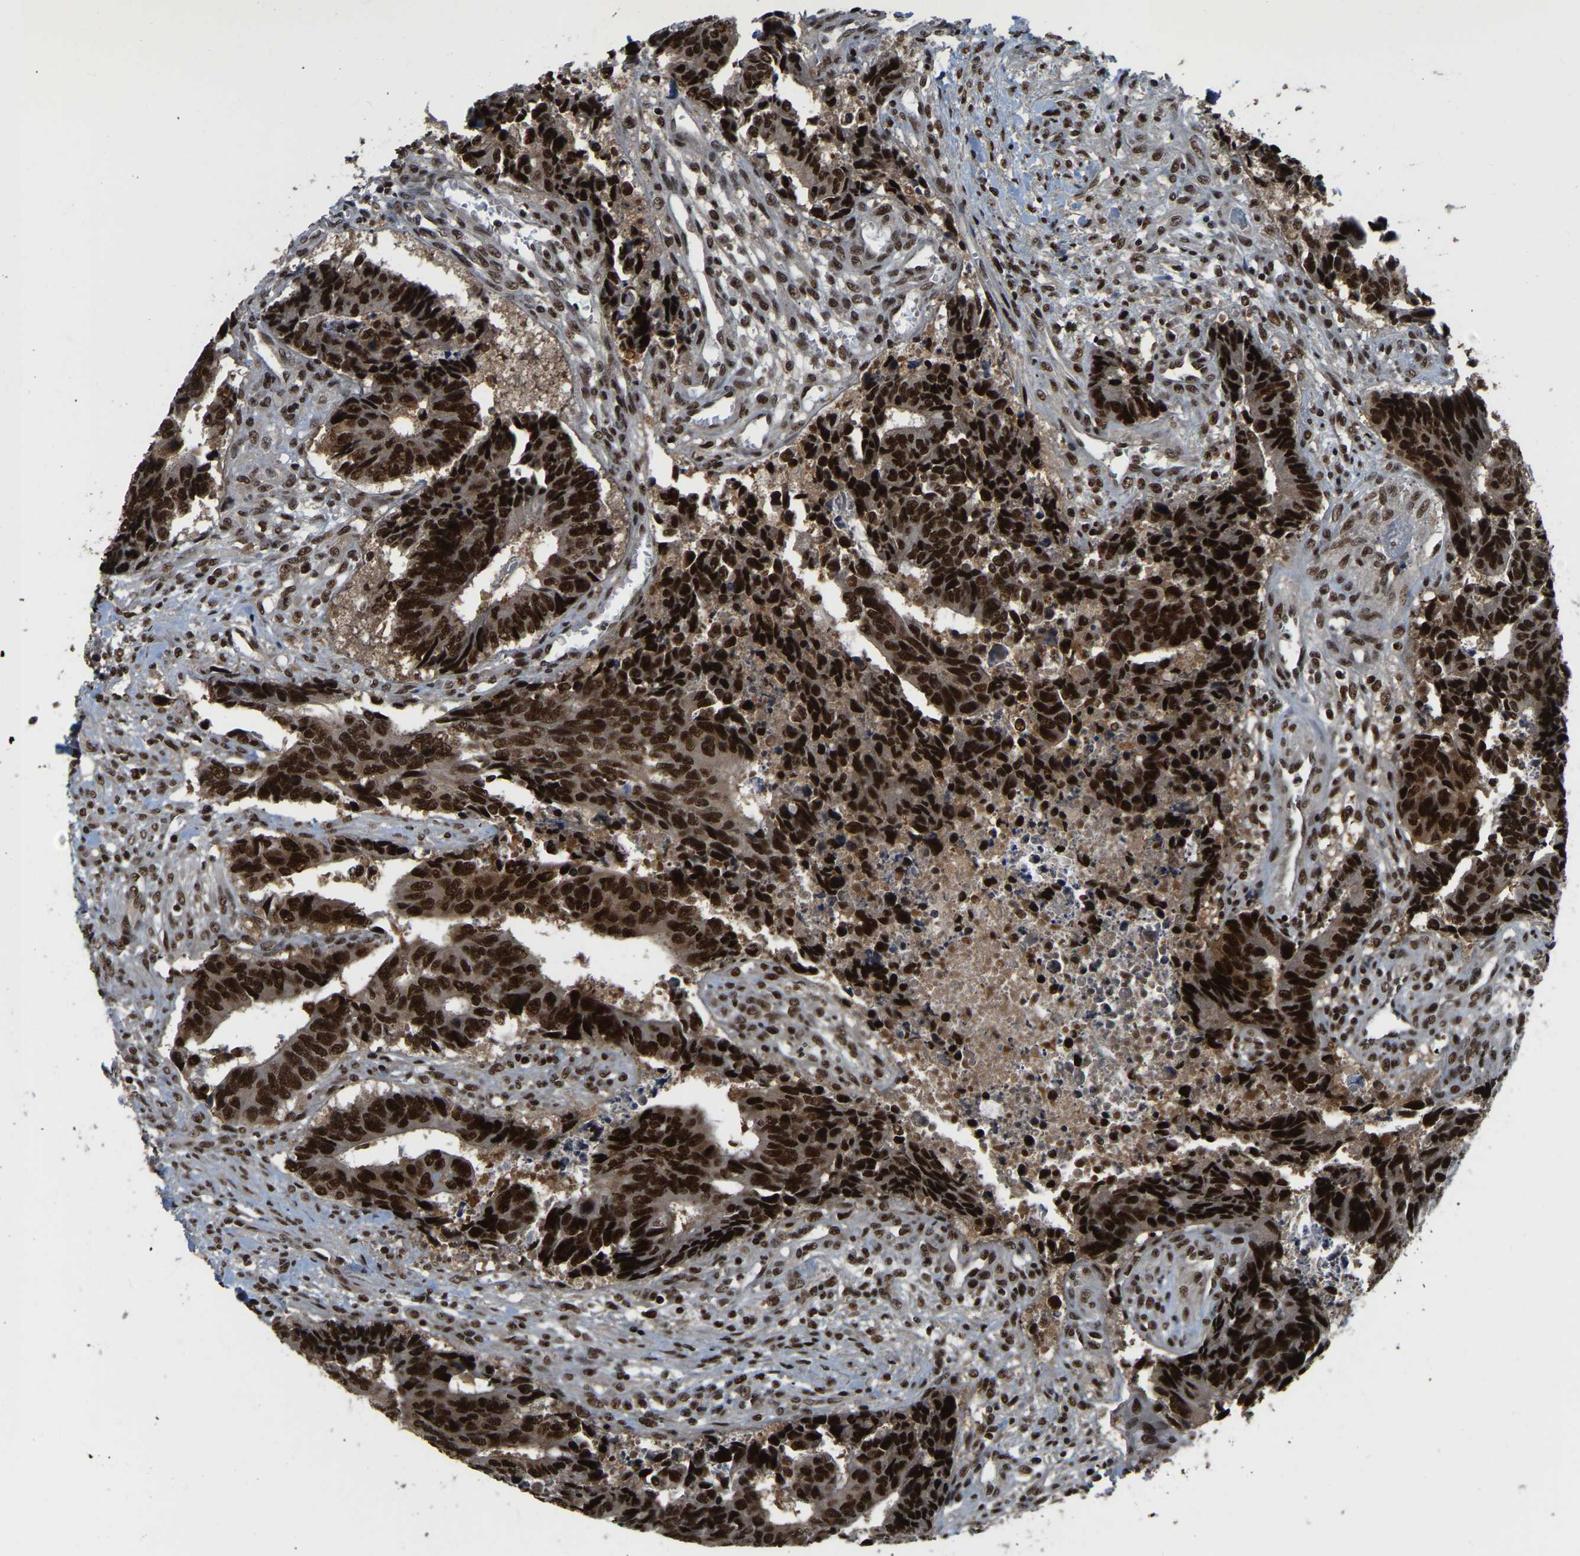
{"staining": {"intensity": "strong", "quantity": ">75%", "location": "nuclear"}, "tissue": "colorectal cancer", "cell_type": "Tumor cells", "image_type": "cancer", "snomed": [{"axis": "morphology", "description": "Adenocarcinoma, NOS"}, {"axis": "topography", "description": "Rectum"}], "caption": "Human adenocarcinoma (colorectal) stained with a protein marker shows strong staining in tumor cells.", "gene": "TBL1XR1", "patient": {"sex": "male", "age": 84}}